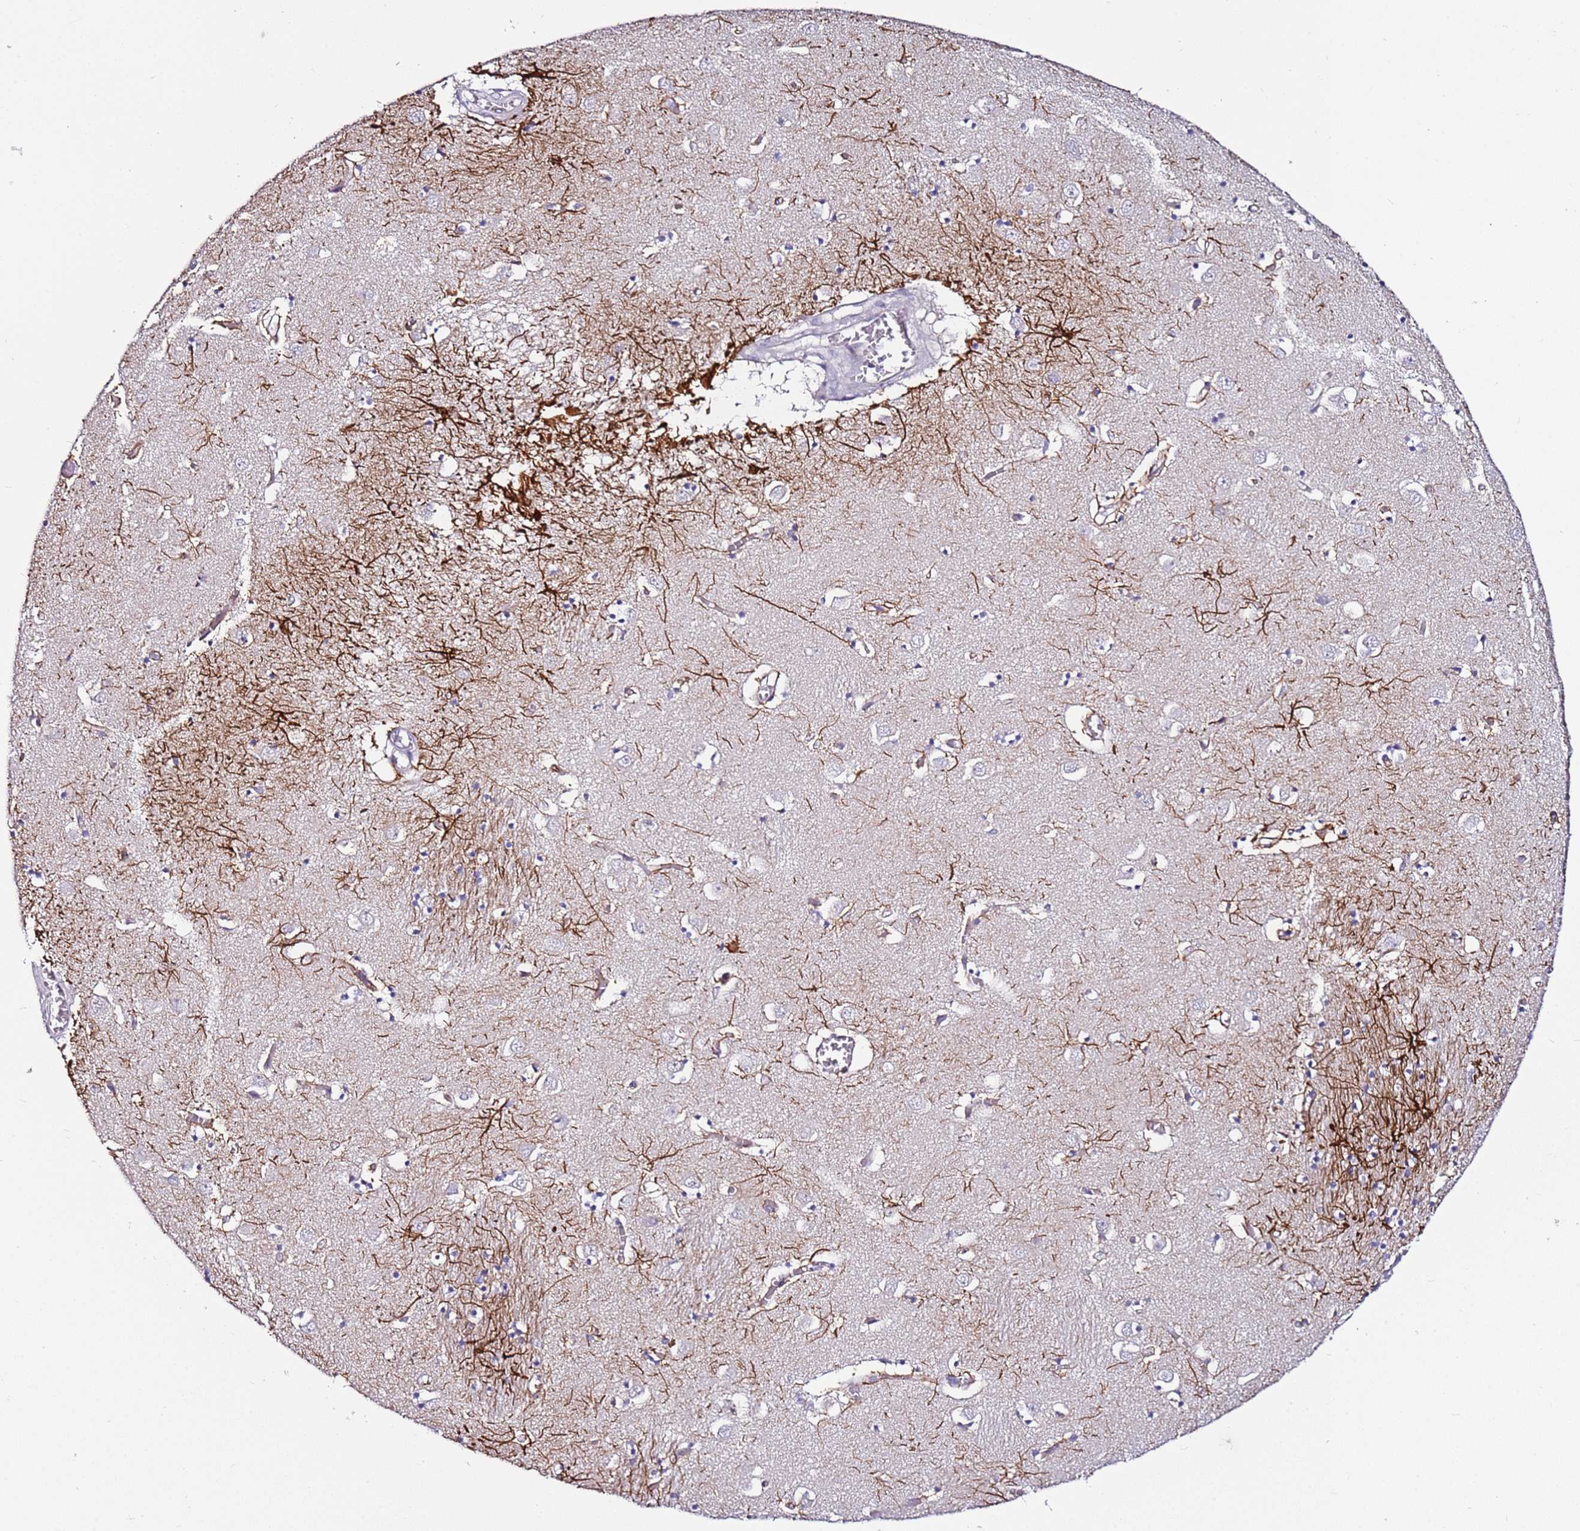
{"staining": {"intensity": "strong", "quantity": "<25%", "location": "cytoplasmic/membranous"}, "tissue": "caudate", "cell_type": "Glial cells", "image_type": "normal", "snomed": [{"axis": "morphology", "description": "Normal tissue, NOS"}, {"axis": "topography", "description": "Lateral ventricle wall"}], "caption": "High-power microscopy captured an IHC histopathology image of benign caudate, revealing strong cytoplasmic/membranous staining in approximately <25% of glial cells.", "gene": "SRRM5", "patient": {"sex": "male", "age": 70}}